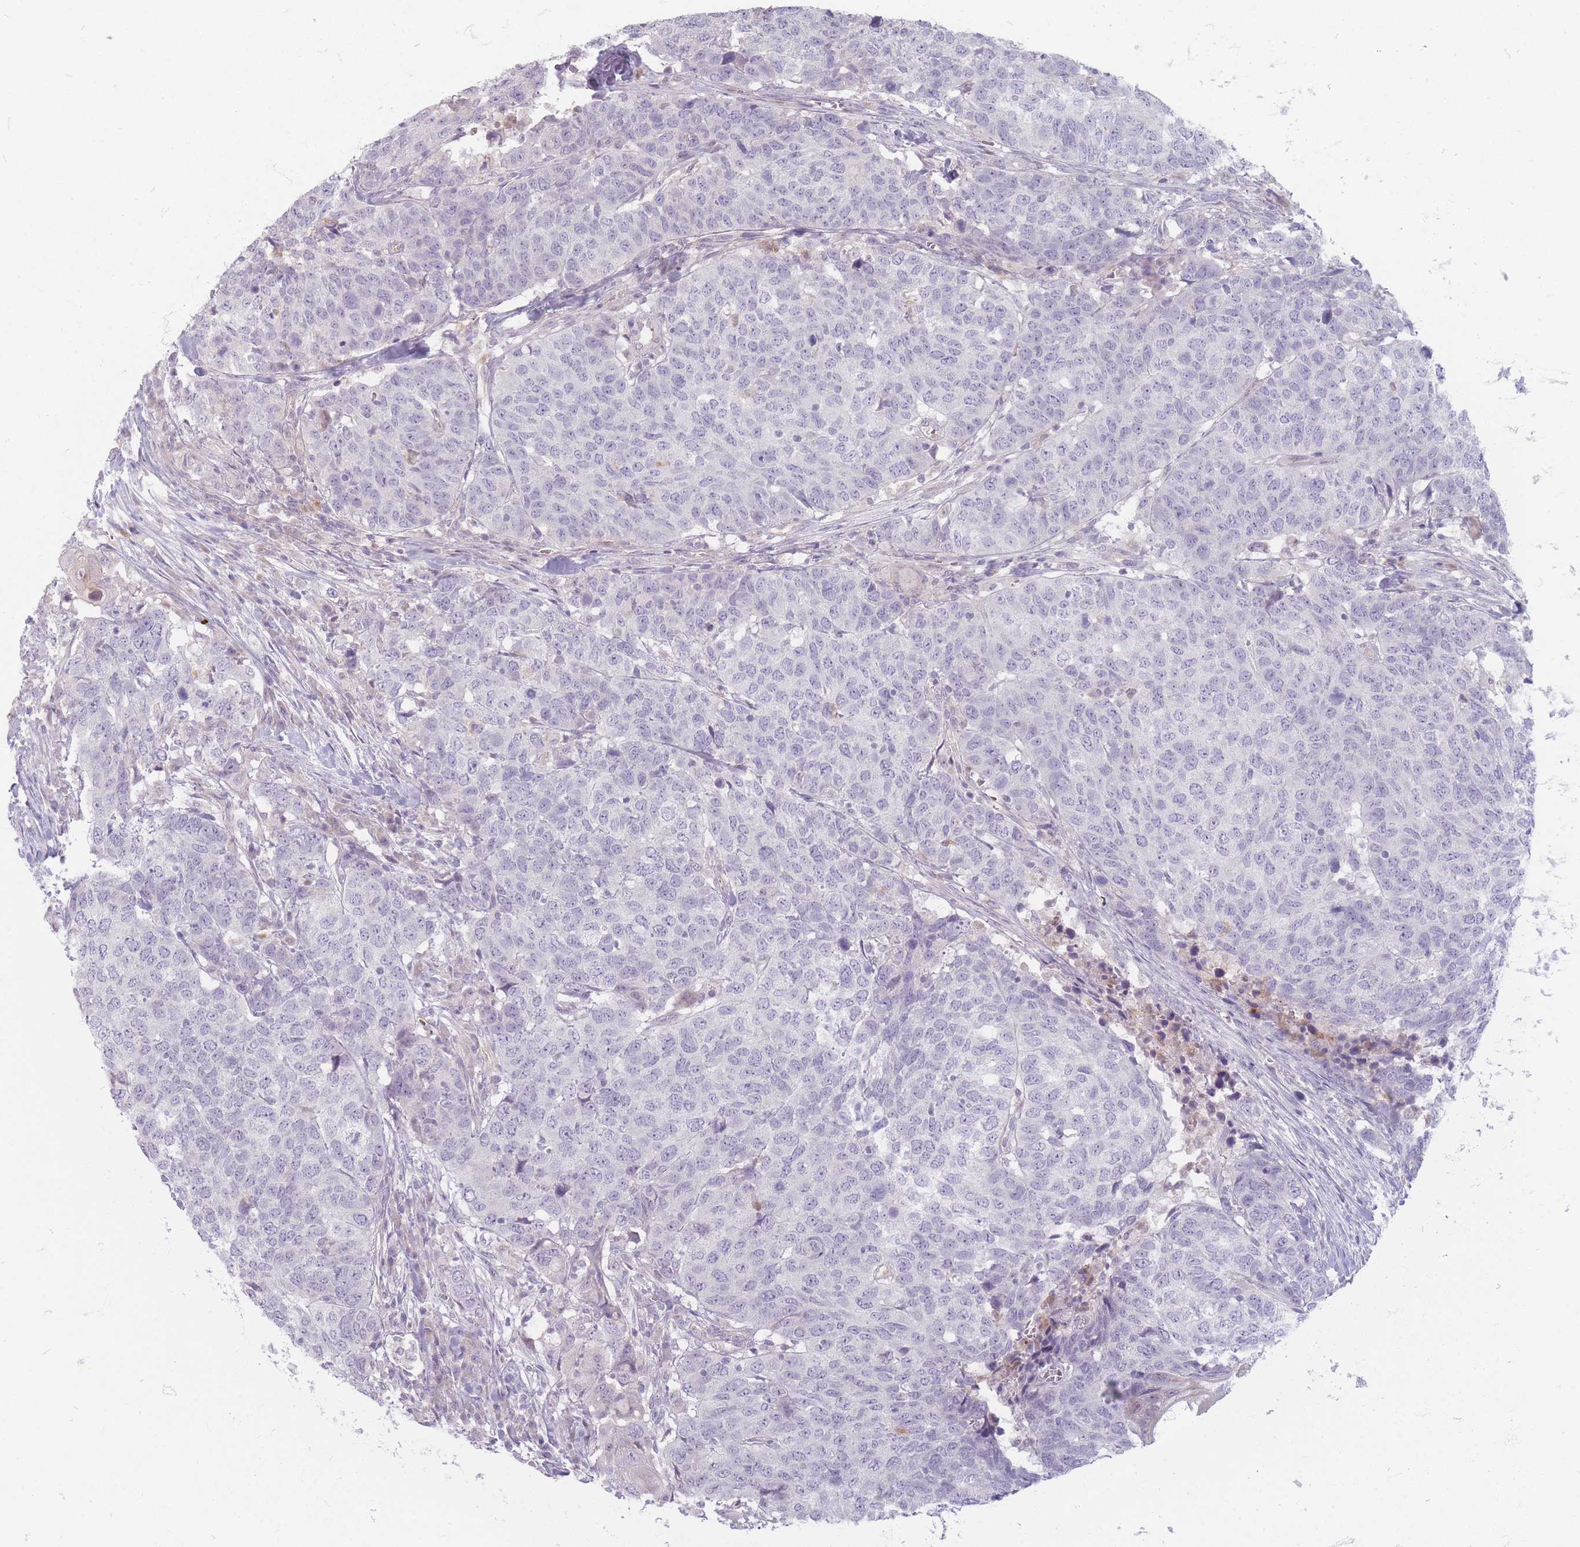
{"staining": {"intensity": "negative", "quantity": "none", "location": "none"}, "tissue": "head and neck cancer", "cell_type": "Tumor cells", "image_type": "cancer", "snomed": [{"axis": "morphology", "description": "Normal tissue, NOS"}, {"axis": "morphology", "description": "Squamous cell carcinoma, NOS"}, {"axis": "topography", "description": "Skeletal muscle"}, {"axis": "topography", "description": "Vascular tissue"}, {"axis": "topography", "description": "Peripheral nerve tissue"}, {"axis": "topography", "description": "Head-Neck"}], "caption": "This is an immunohistochemistry histopathology image of human head and neck squamous cell carcinoma. There is no expression in tumor cells.", "gene": "CHCHD7", "patient": {"sex": "male", "age": 66}}